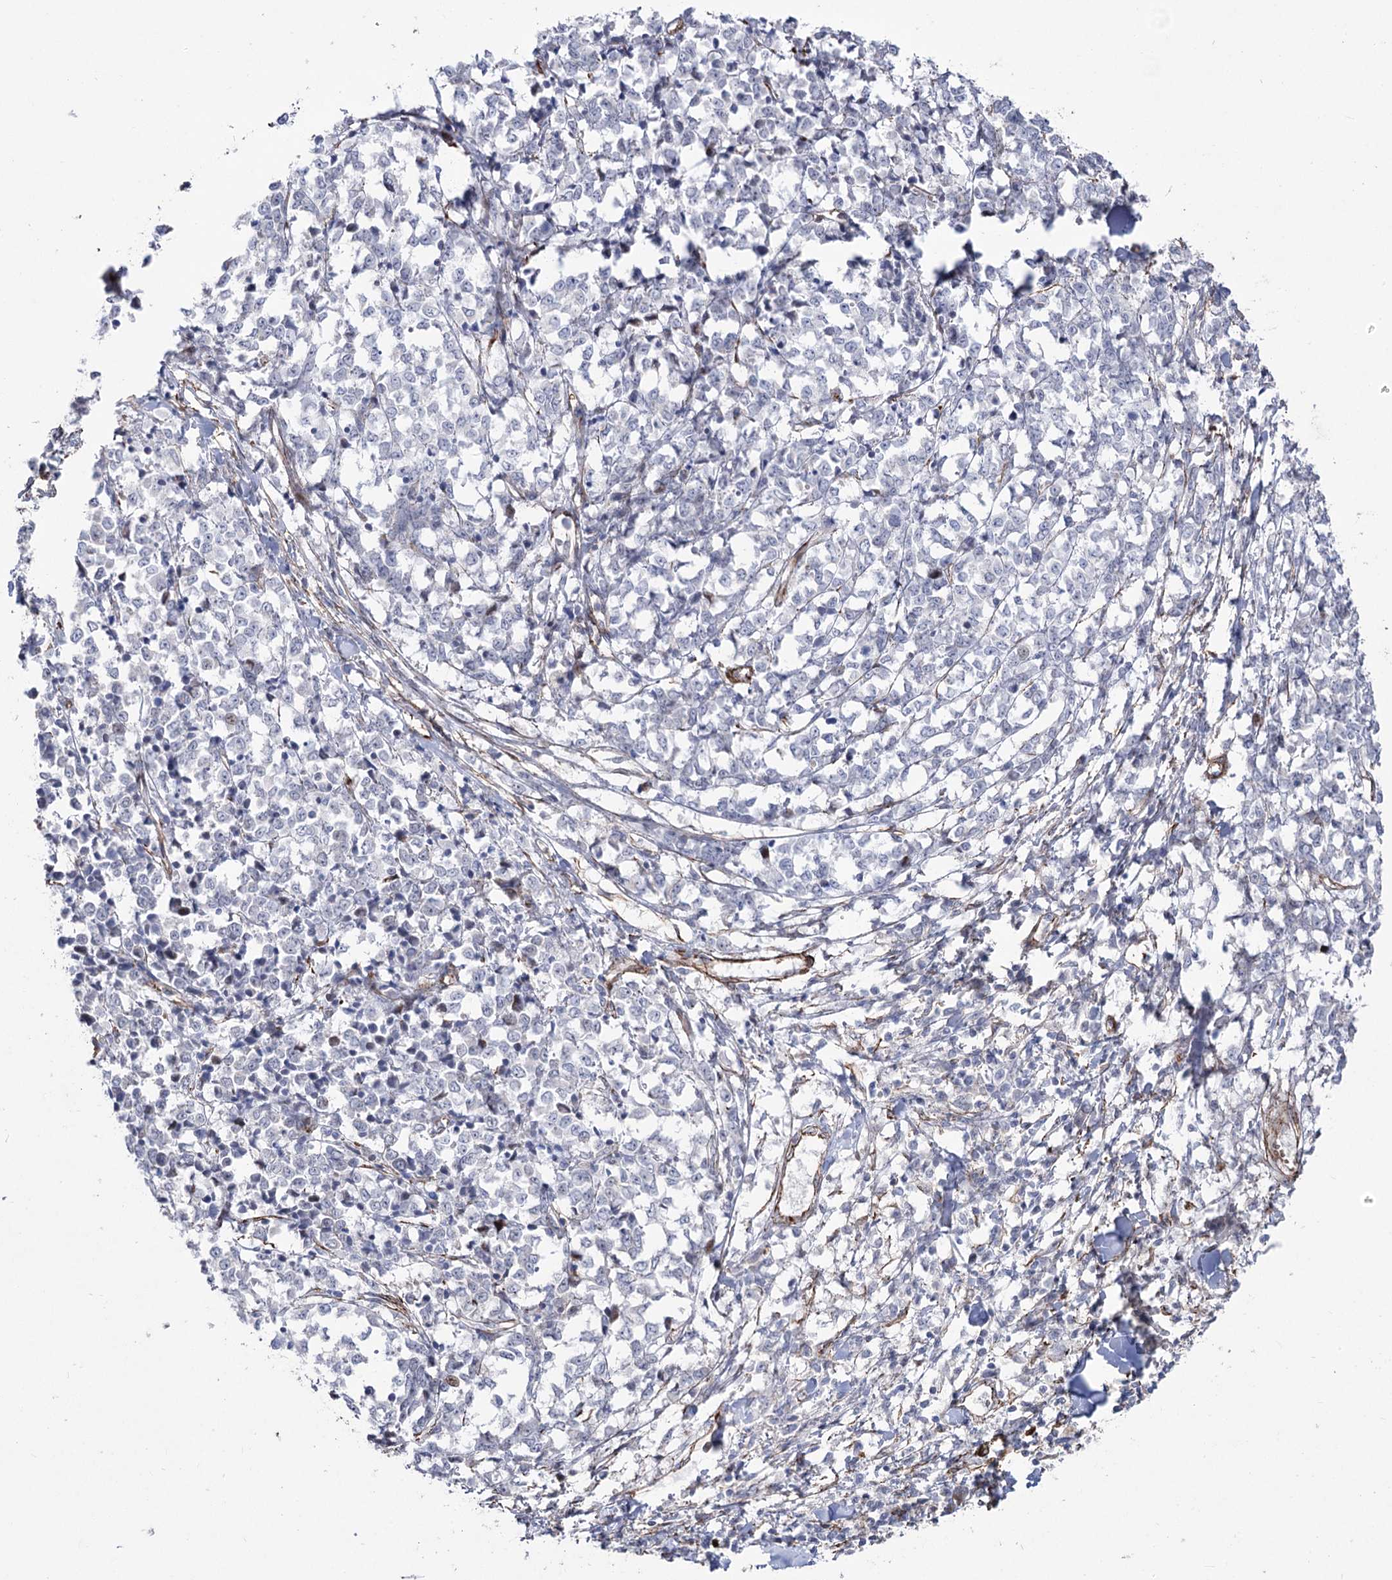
{"staining": {"intensity": "negative", "quantity": "none", "location": "none"}, "tissue": "melanoma", "cell_type": "Tumor cells", "image_type": "cancer", "snomed": [{"axis": "morphology", "description": "Malignant melanoma, NOS"}, {"axis": "topography", "description": "Skin"}], "caption": "Immunohistochemical staining of human malignant melanoma exhibits no significant staining in tumor cells.", "gene": "ARHGAP20", "patient": {"sex": "female", "age": 72}}